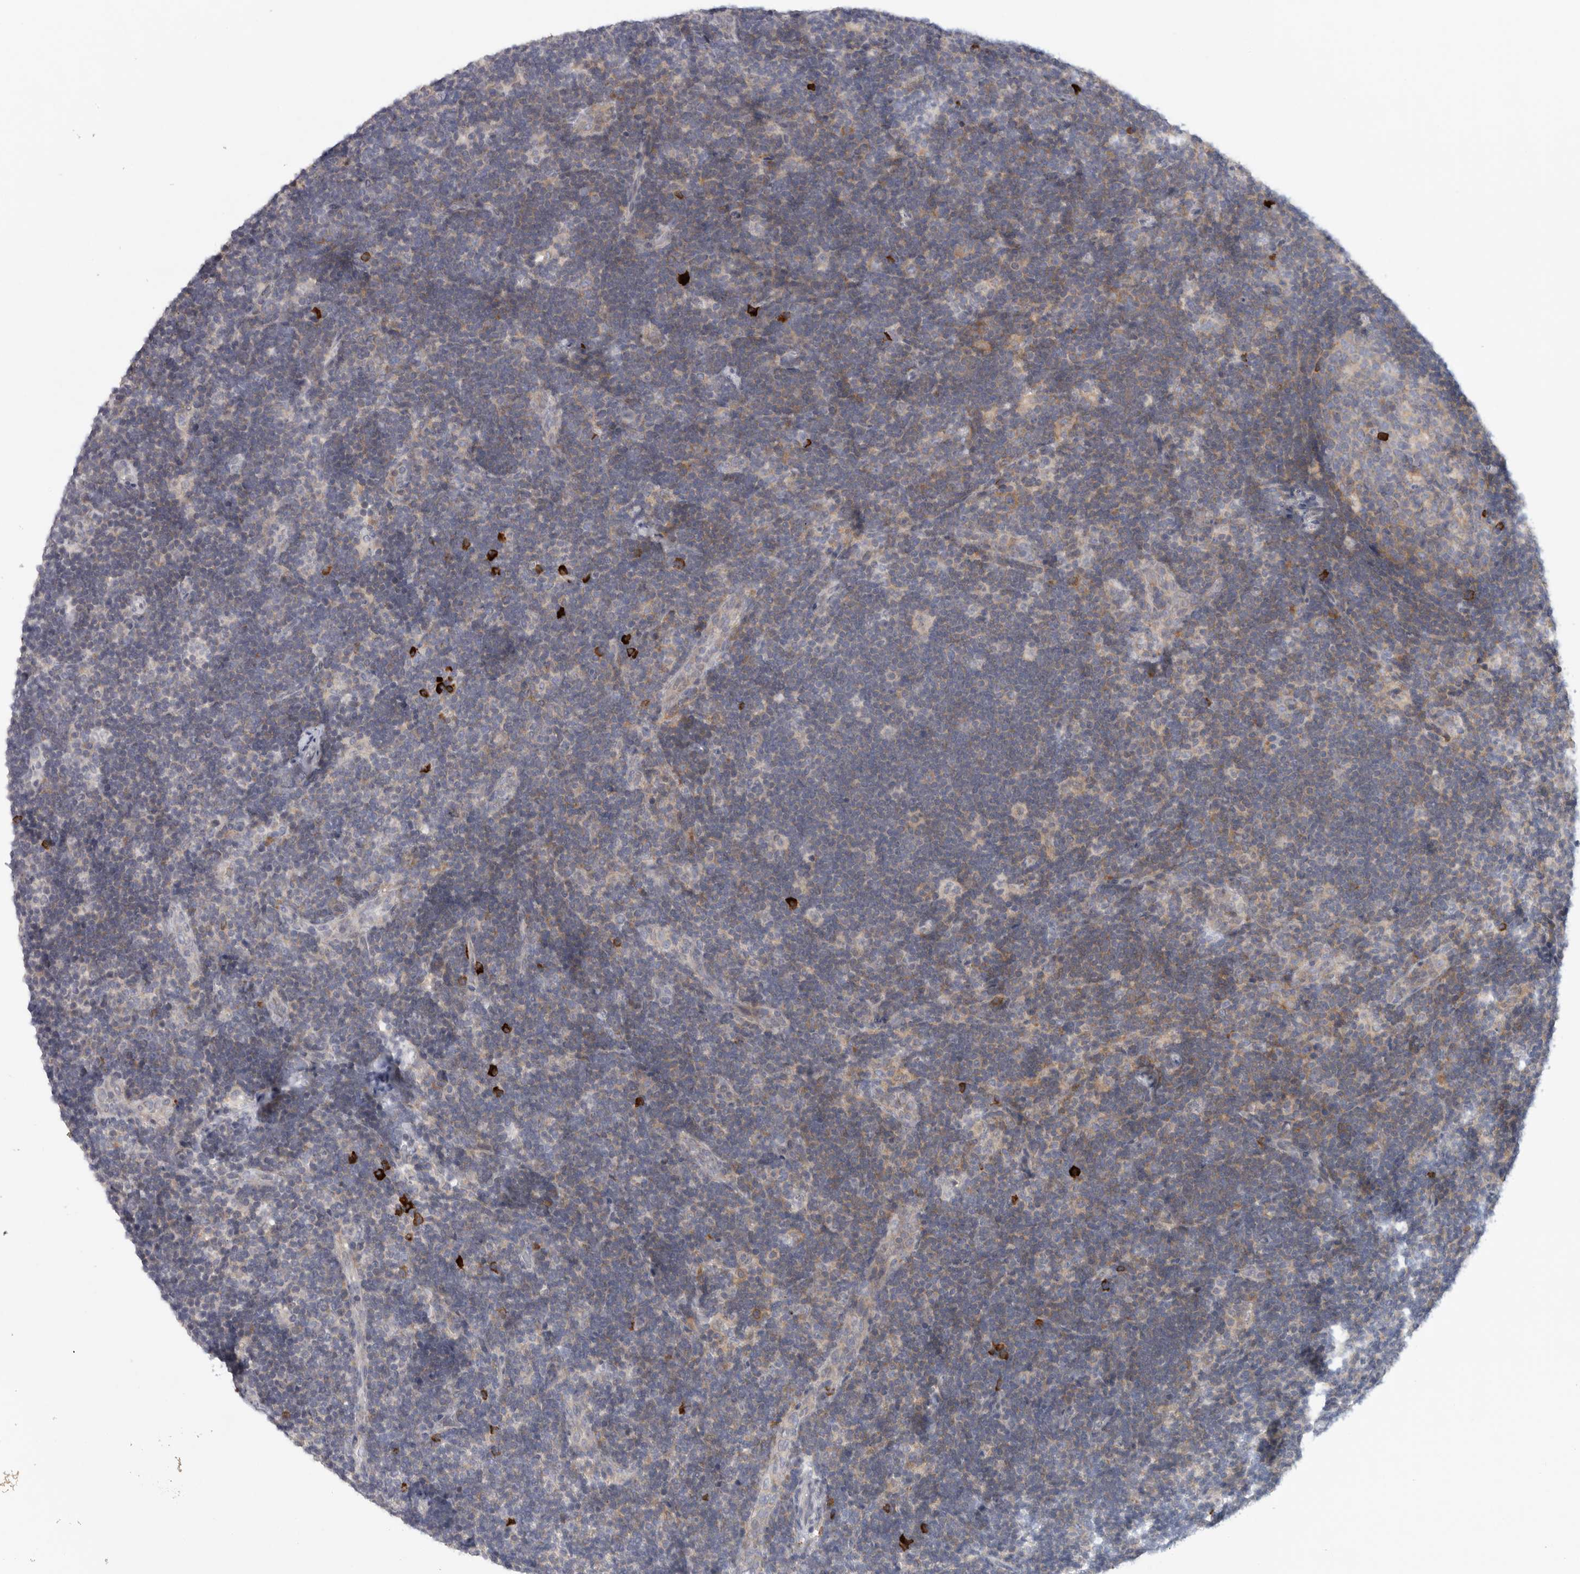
{"staining": {"intensity": "negative", "quantity": "none", "location": "none"}, "tissue": "lymph node", "cell_type": "Germinal center cells", "image_type": "normal", "snomed": [{"axis": "morphology", "description": "Normal tissue, NOS"}, {"axis": "topography", "description": "Lymph node"}], "caption": "Immunohistochemistry histopathology image of normal lymph node: lymph node stained with DAB (3,3'-diaminobenzidine) demonstrates no significant protein staining in germinal center cells.", "gene": "TMEM69", "patient": {"sex": "female", "age": 22}}